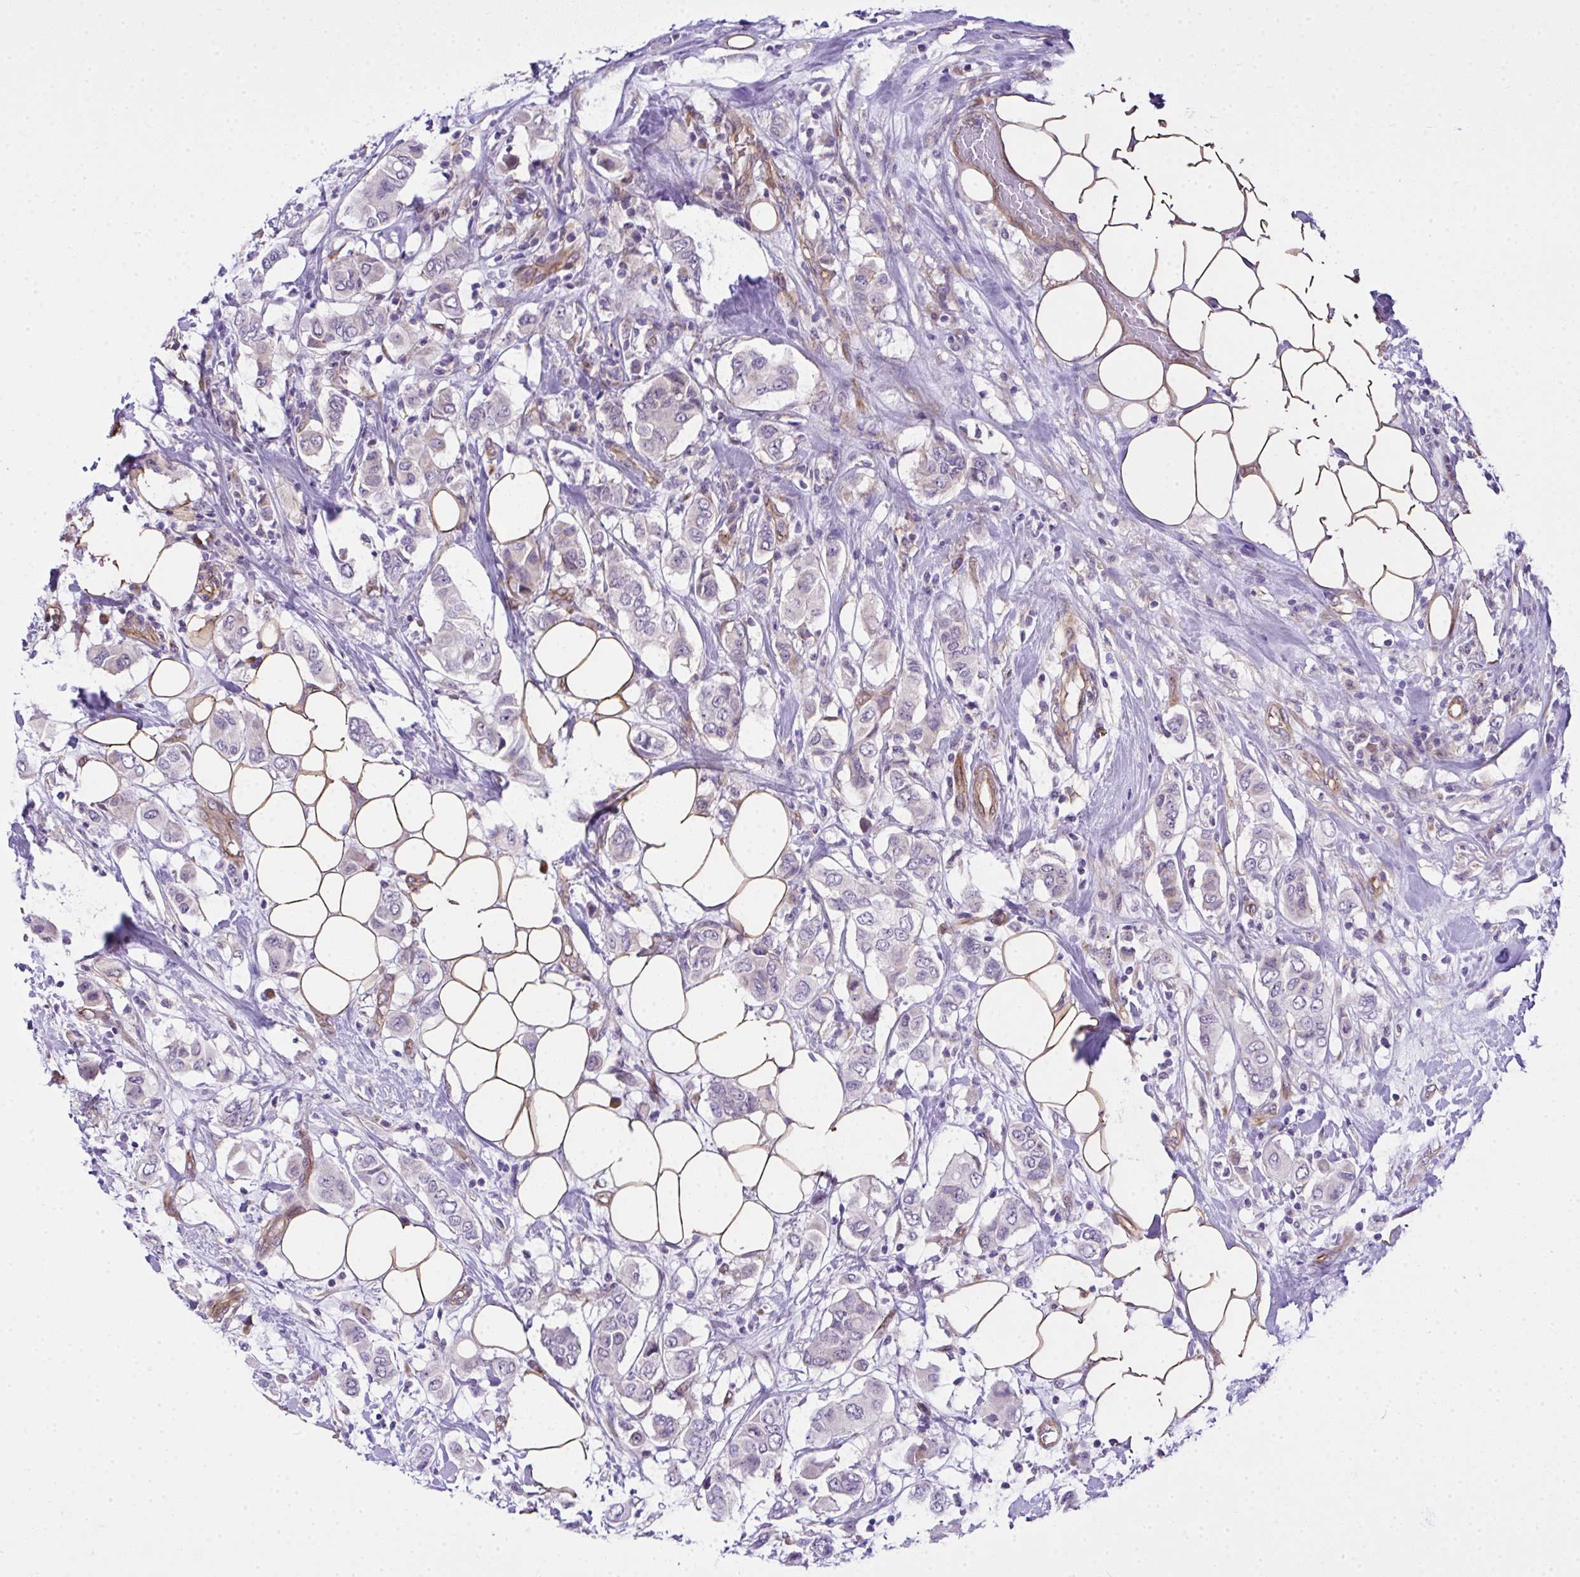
{"staining": {"intensity": "negative", "quantity": "none", "location": "none"}, "tissue": "breast cancer", "cell_type": "Tumor cells", "image_type": "cancer", "snomed": [{"axis": "morphology", "description": "Lobular carcinoma"}, {"axis": "topography", "description": "Breast"}], "caption": "The histopathology image displays no significant staining in tumor cells of breast cancer (lobular carcinoma).", "gene": "RSKR", "patient": {"sex": "female", "age": 51}}